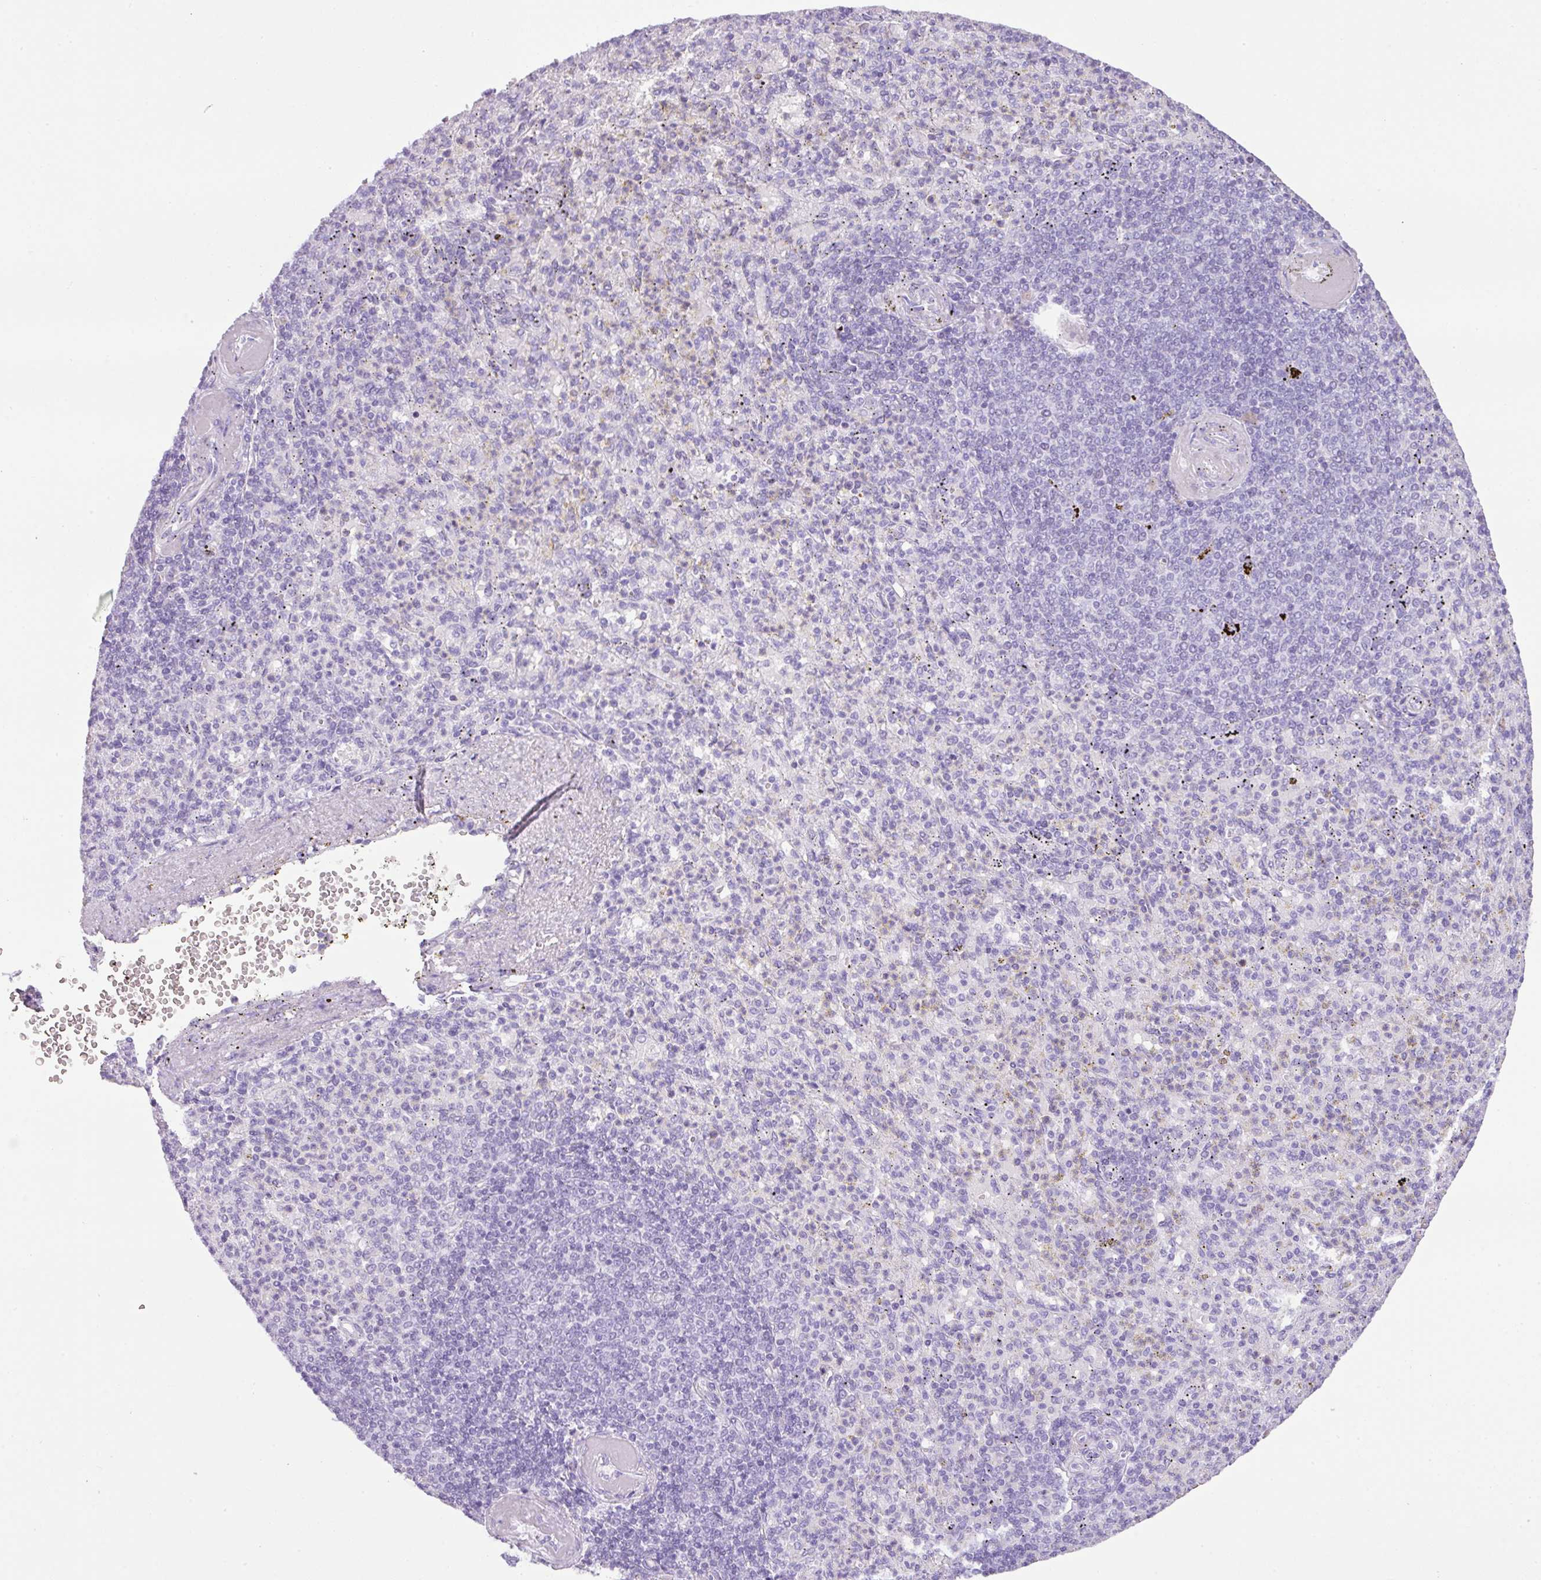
{"staining": {"intensity": "negative", "quantity": "none", "location": "none"}, "tissue": "spleen", "cell_type": "Cells in red pulp", "image_type": "normal", "snomed": [{"axis": "morphology", "description": "Normal tissue, NOS"}, {"axis": "topography", "description": "Spleen"}], "caption": "A photomicrograph of human spleen is negative for staining in cells in red pulp. (Stains: DAB immunohistochemistry with hematoxylin counter stain, Microscopy: brightfield microscopy at high magnification).", "gene": "TNP1", "patient": {"sex": "female", "age": 74}}